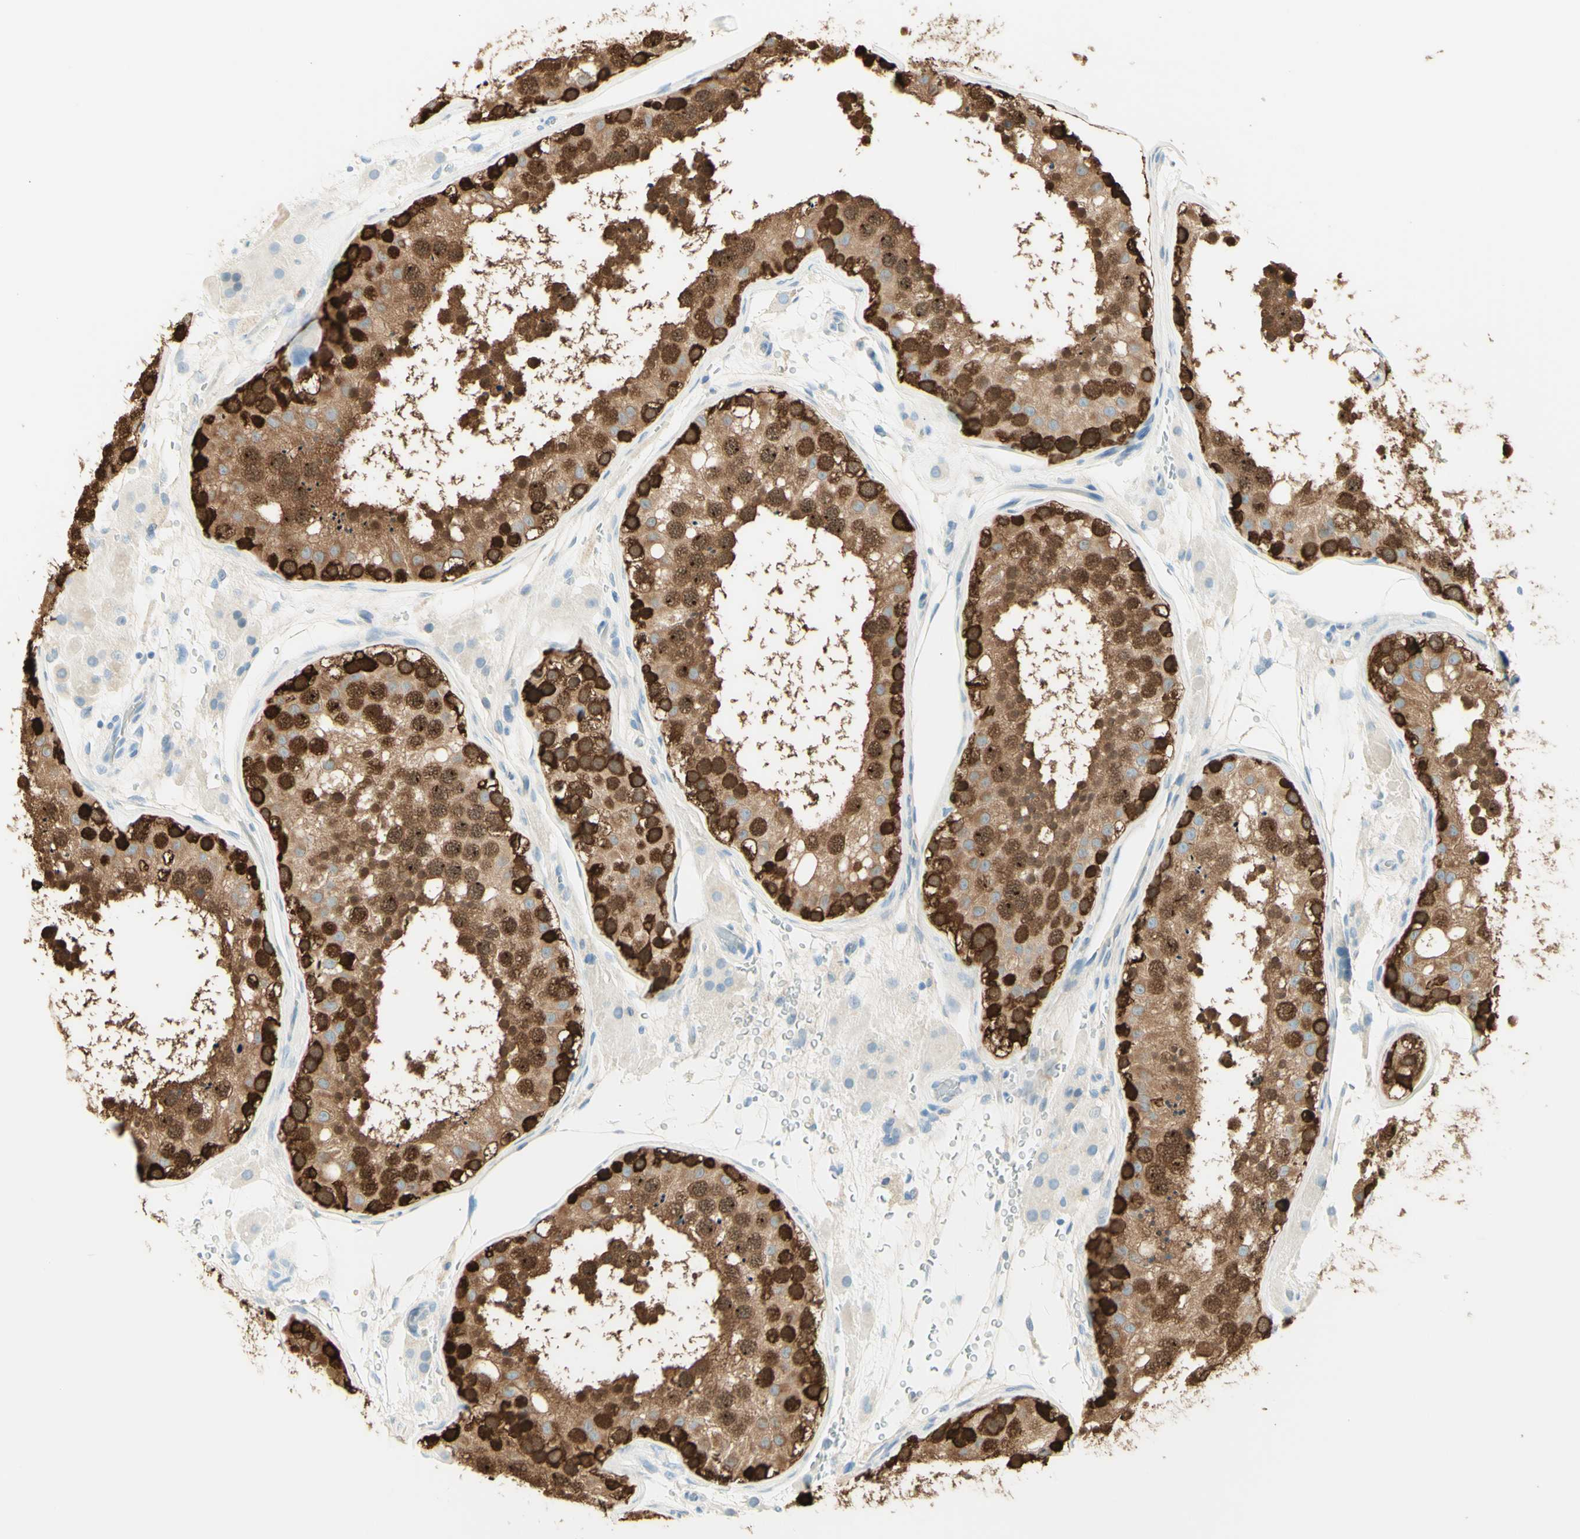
{"staining": {"intensity": "strong", "quantity": ">75%", "location": "cytoplasmic/membranous,nuclear"}, "tissue": "testis", "cell_type": "Cells in seminiferous ducts", "image_type": "normal", "snomed": [{"axis": "morphology", "description": "Normal tissue, NOS"}, {"axis": "topography", "description": "Testis"}], "caption": "About >75% of cells in seminiferous ducts in benign human testis show strong cytoplasmic/membranous,nuclear protein positivity as visualized by brown immunohistochemical staining.", "gene": "TMEM132D", "patient": {"sex": "male", "age": 26}}